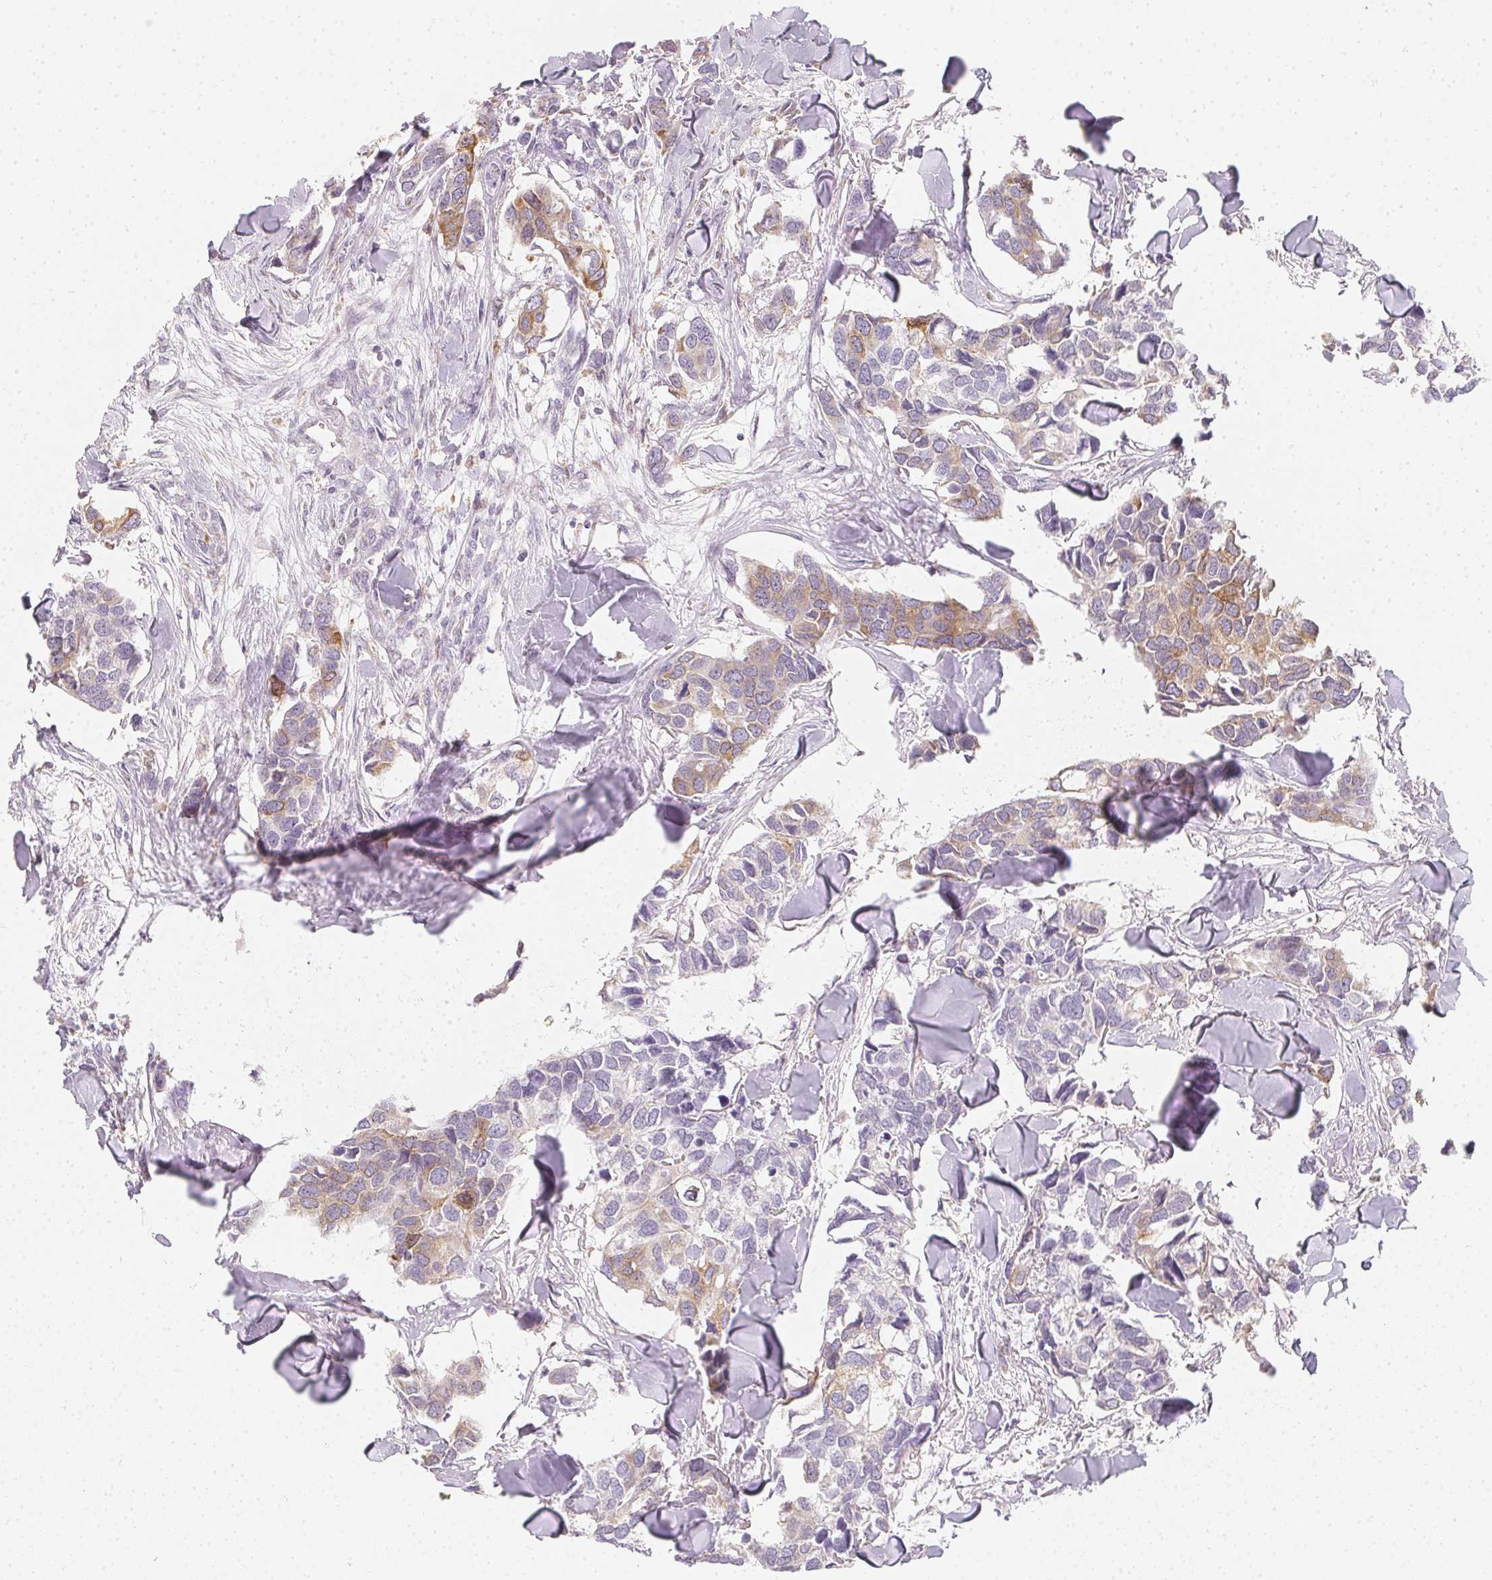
{"staining": {"intensity": "weak", "quantity": "25%-75%", "location": "cytoplasmic/membranous"}, "tissue": "breast cancer", "cell_type": "Tumor cells", "image_type": "cancer", "snomed": [{"axis": "morphology", "description": "Duct carcinoma"}, {"axis": "topography", "description": "Breast"}], "caption": "This histopathology image exhibits breast cancer stained with IHC to label a protein in brown. The cytoplasmic/membranous of tumor cells show weak positivity for the protein. Nuclei are counter-stained blue.", "gene": "SOAT1", "patient": {"sex": "female", "age": 83}}